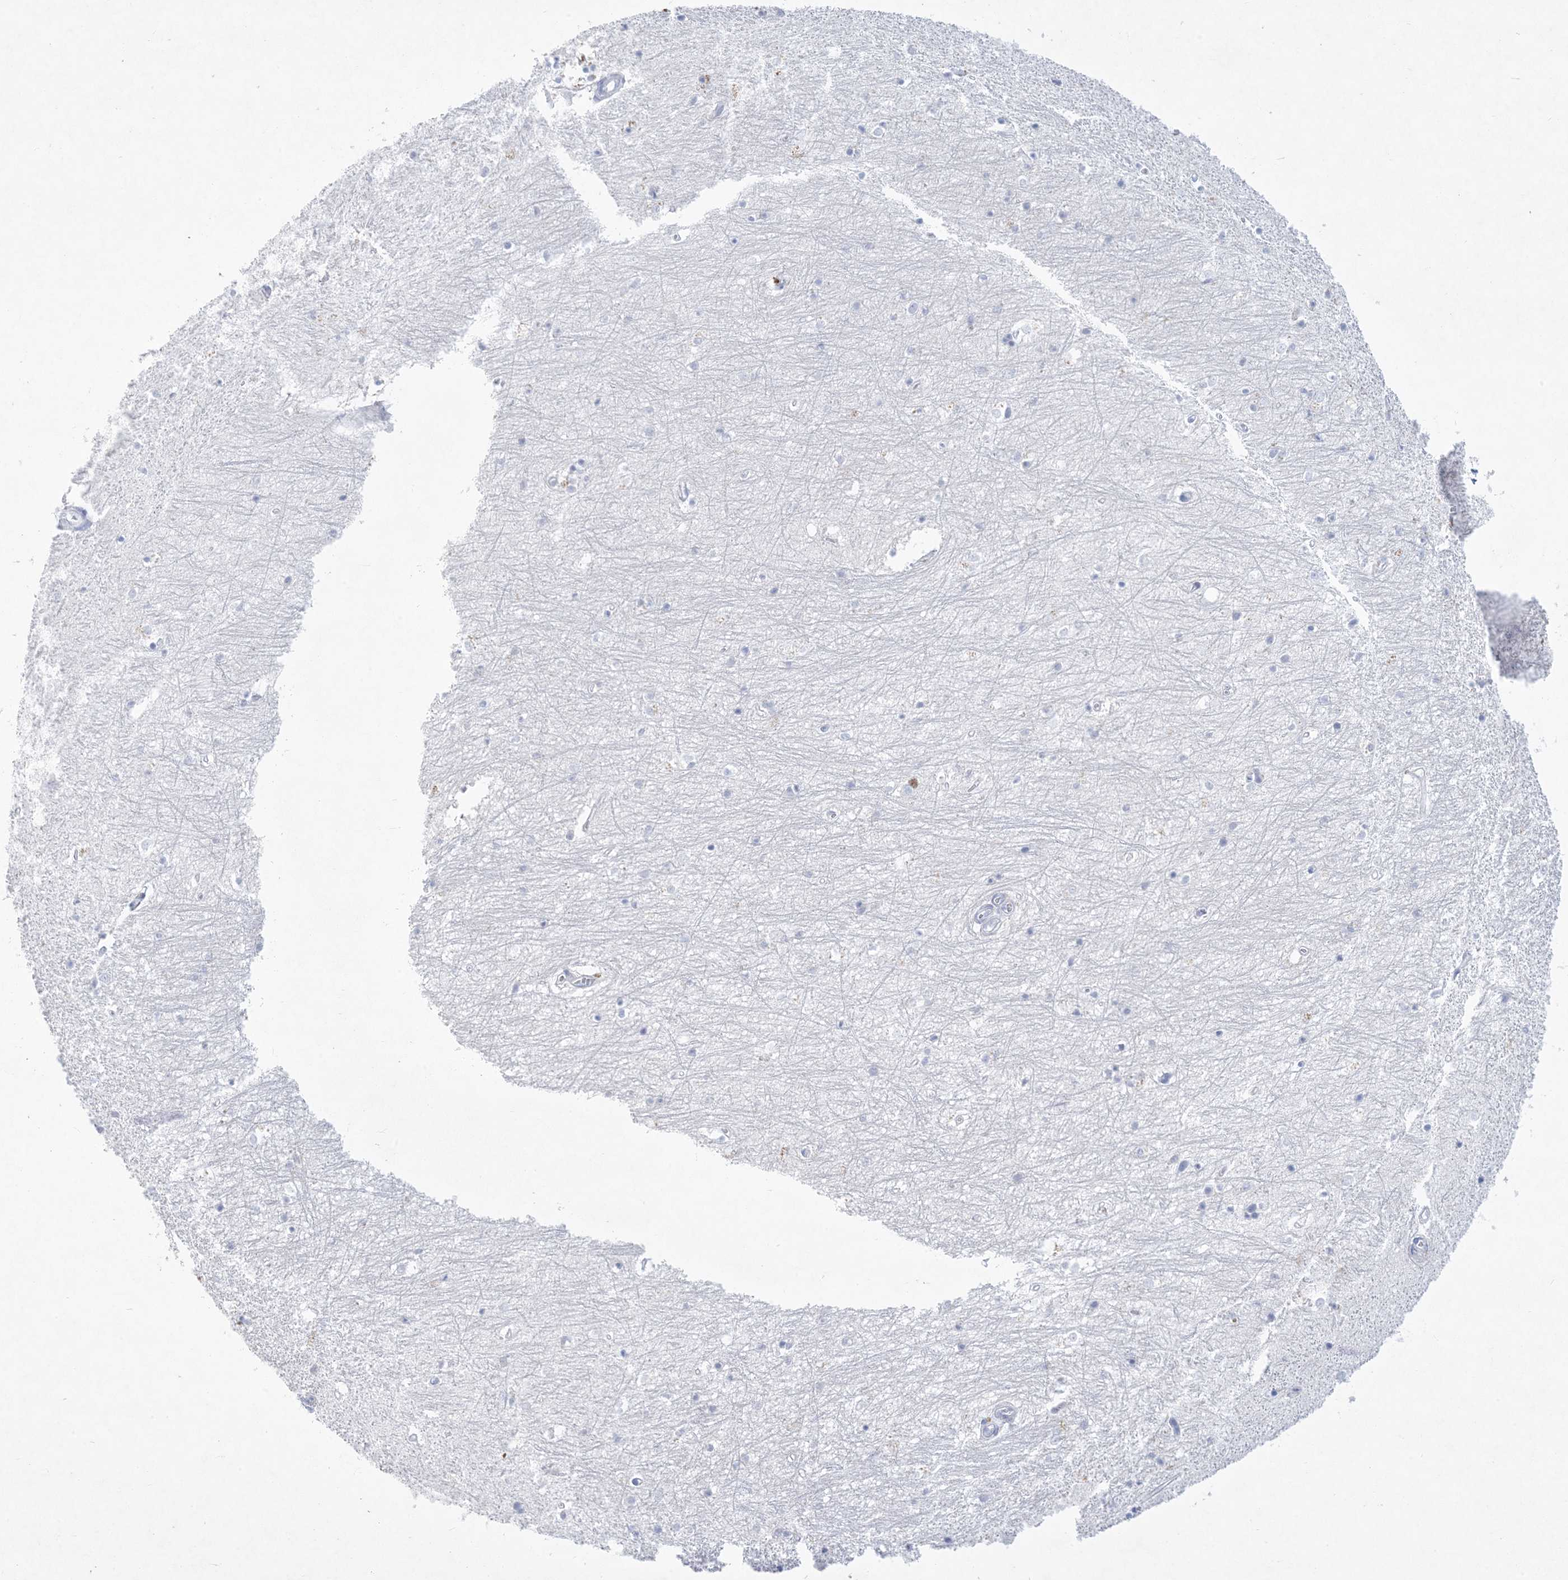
{"staining": {"intensity": "negative", "quantity": "none", "location": "none"}, "tissue": "hippocampus", "cell_type": "Glial cells", "image_type": "normal", "snomed": [{"axis": "morphology", "description": "Normal tissue, NOS"}, {"axis": "topography", "description": "Hippocampus"}], "caption": "Glial cells are negative for protein expression in benign human hippocampus. (DAB immunohistochemistry with hematoxylin counter stain).", "gene": "PSD4", "patient": {"sex": "female", "age": 64}}